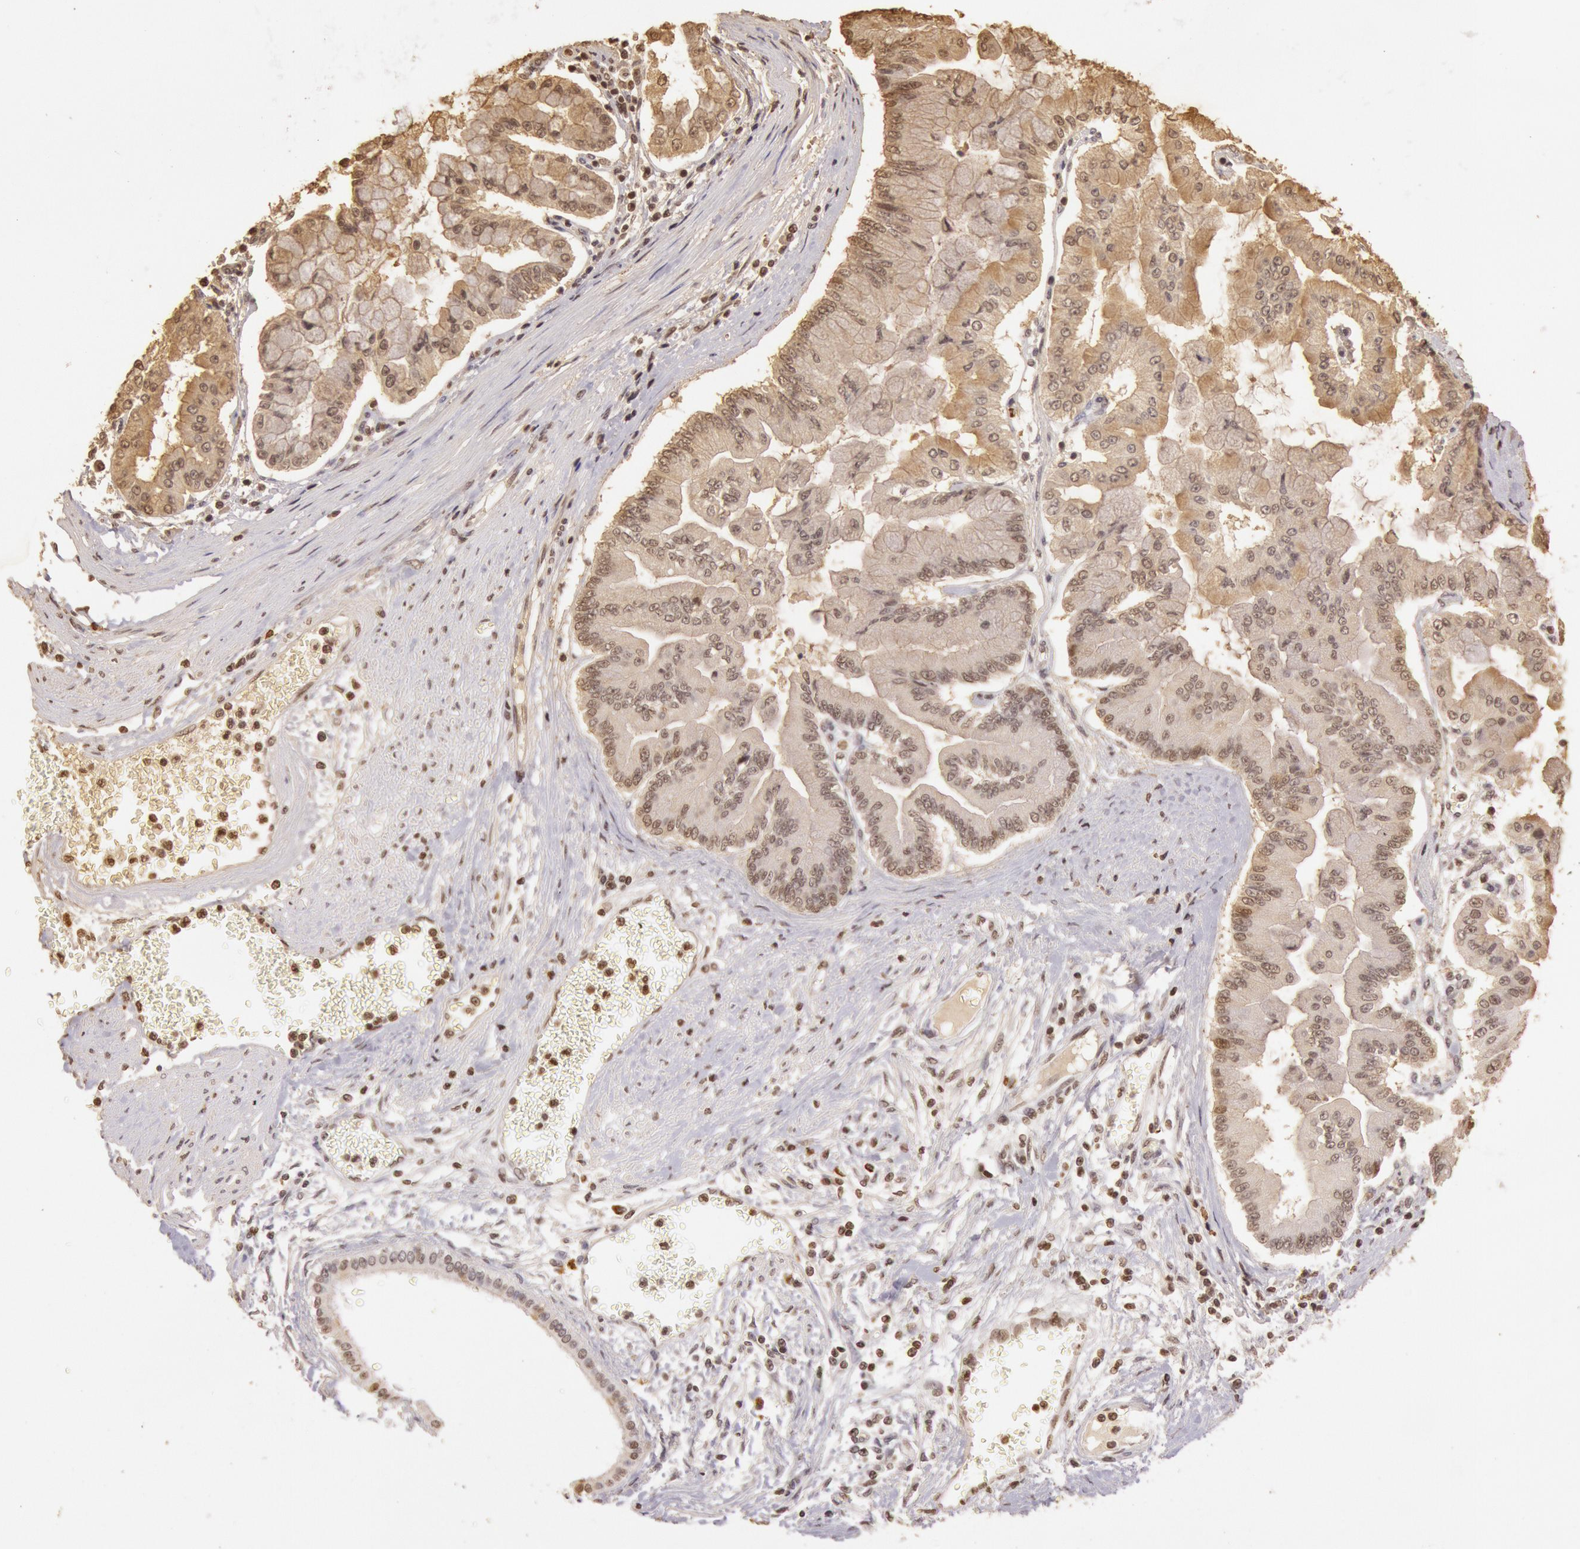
{"staining": {"intensity": "weak", "quantity": "25%-75%", "location": "cytoplasmic/membranous,nuclear"}, "tissue": "liver cancer", "cell_type": "Tumor cells", "image_type": "cancer", "snomed": [{"axis": "morphology", "description": "Cholangiocarcinoma"}, {"axis": "topography", "description": "Liver"}], "caption": "High-power microscopy captured an IHC image of liver cancer, revealing weak cytoplasmic/membranous and nuclear positivity in about 25%-75% of tumor cells.", "gene": "SOD1", "patient": {"sex": "female", "age": 79}}